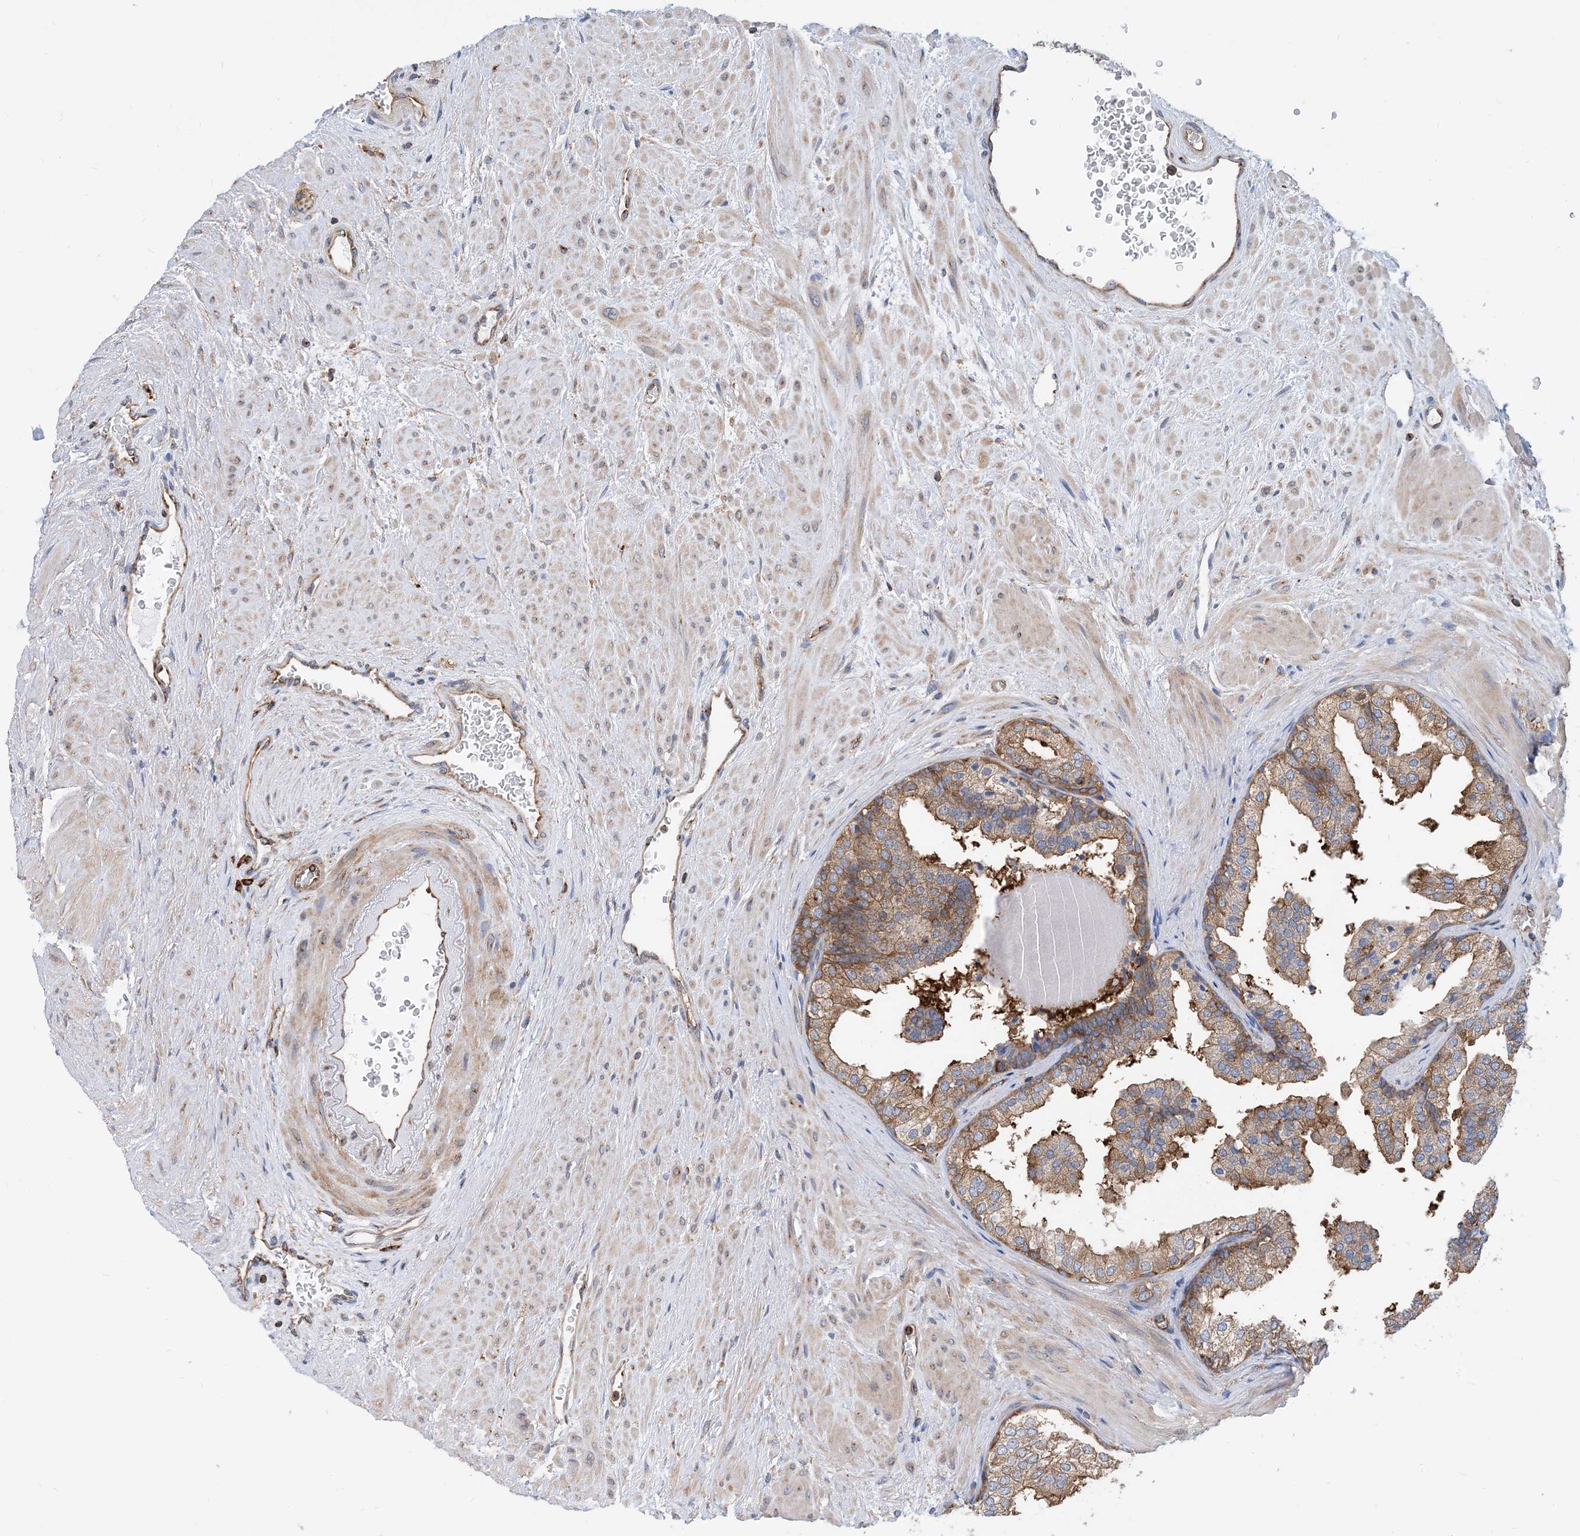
{"staining": {"intensity": "moderate", "quantity": ">75%", "location": "cytoplasmic/membranous"}, "tissue": "prostate", "cell_type": "Glandular cells", "image_type": "normal", "snomed": [{"axis": "morphology", "description": "Normal tissue, NOS"}, {"axis": "topography", "description": "Prostate"}], "caption": "Prostate stained with immunohistochemistry exhibits moderate cytoplasmic/membranous positivity in approximately >75% of glandular cells.", "gene": "DYNC1LI1", "patient": {"sex": "male", "age": 48}}